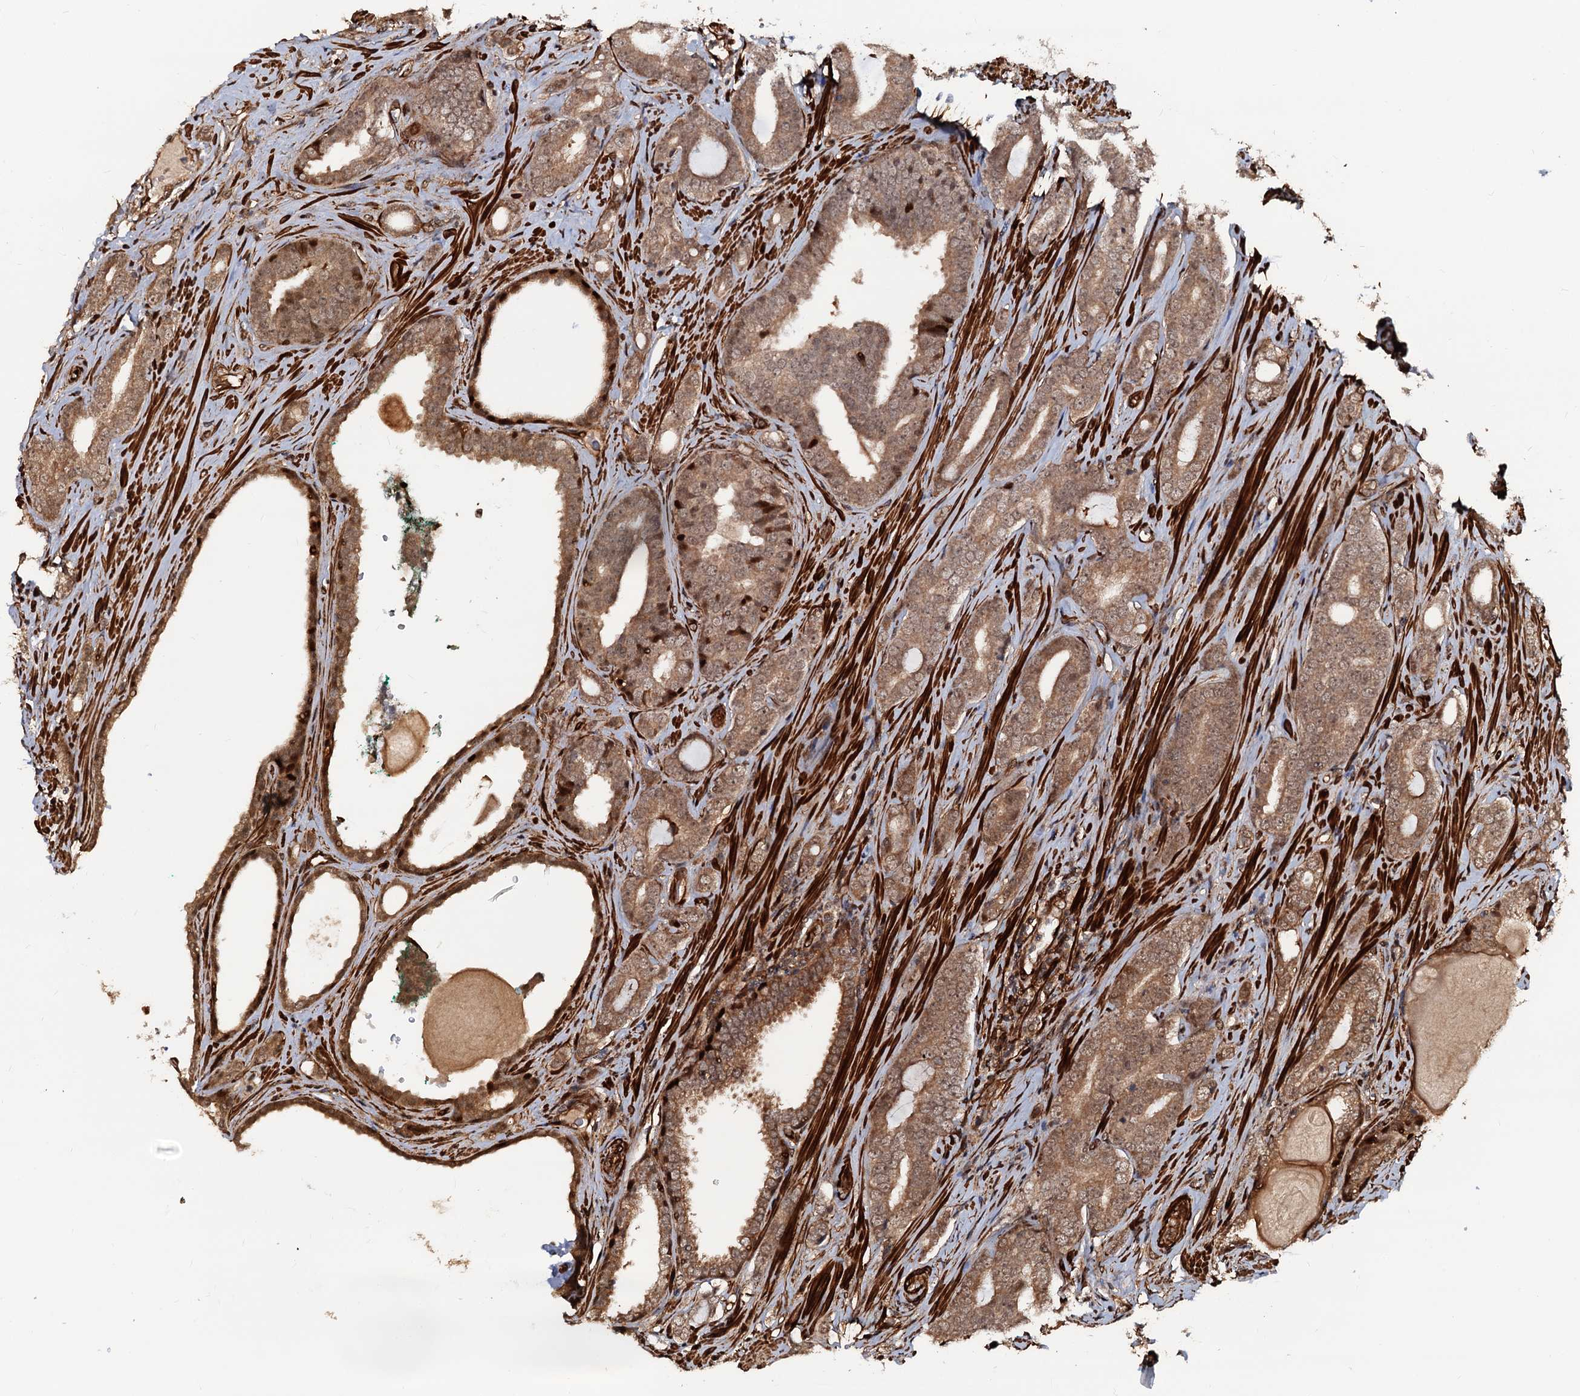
{"staining": {"intensity": "moderate", "quantity": ">75%", "location": "cytoplasmic/membranous,nuclear"}, "tissue": "prostate cancer", "cell_type": "Tumor cells", "image_type": "cancer", "snomed": [{"axis": "morphology", "description": "Adenocarcinoma, High grade"}, {"axis": "topography", "description": "Prostate"}], "caption": "Immunohistochemical staining of human prostate high-grade adenocarcinoma exhibits moderate cytoplasmic/membranous and nuclear protein staining in approximately >75% of tumor cells.", "gene": "SNRNP25", "patient": {"sex": "male", "age": 63}}